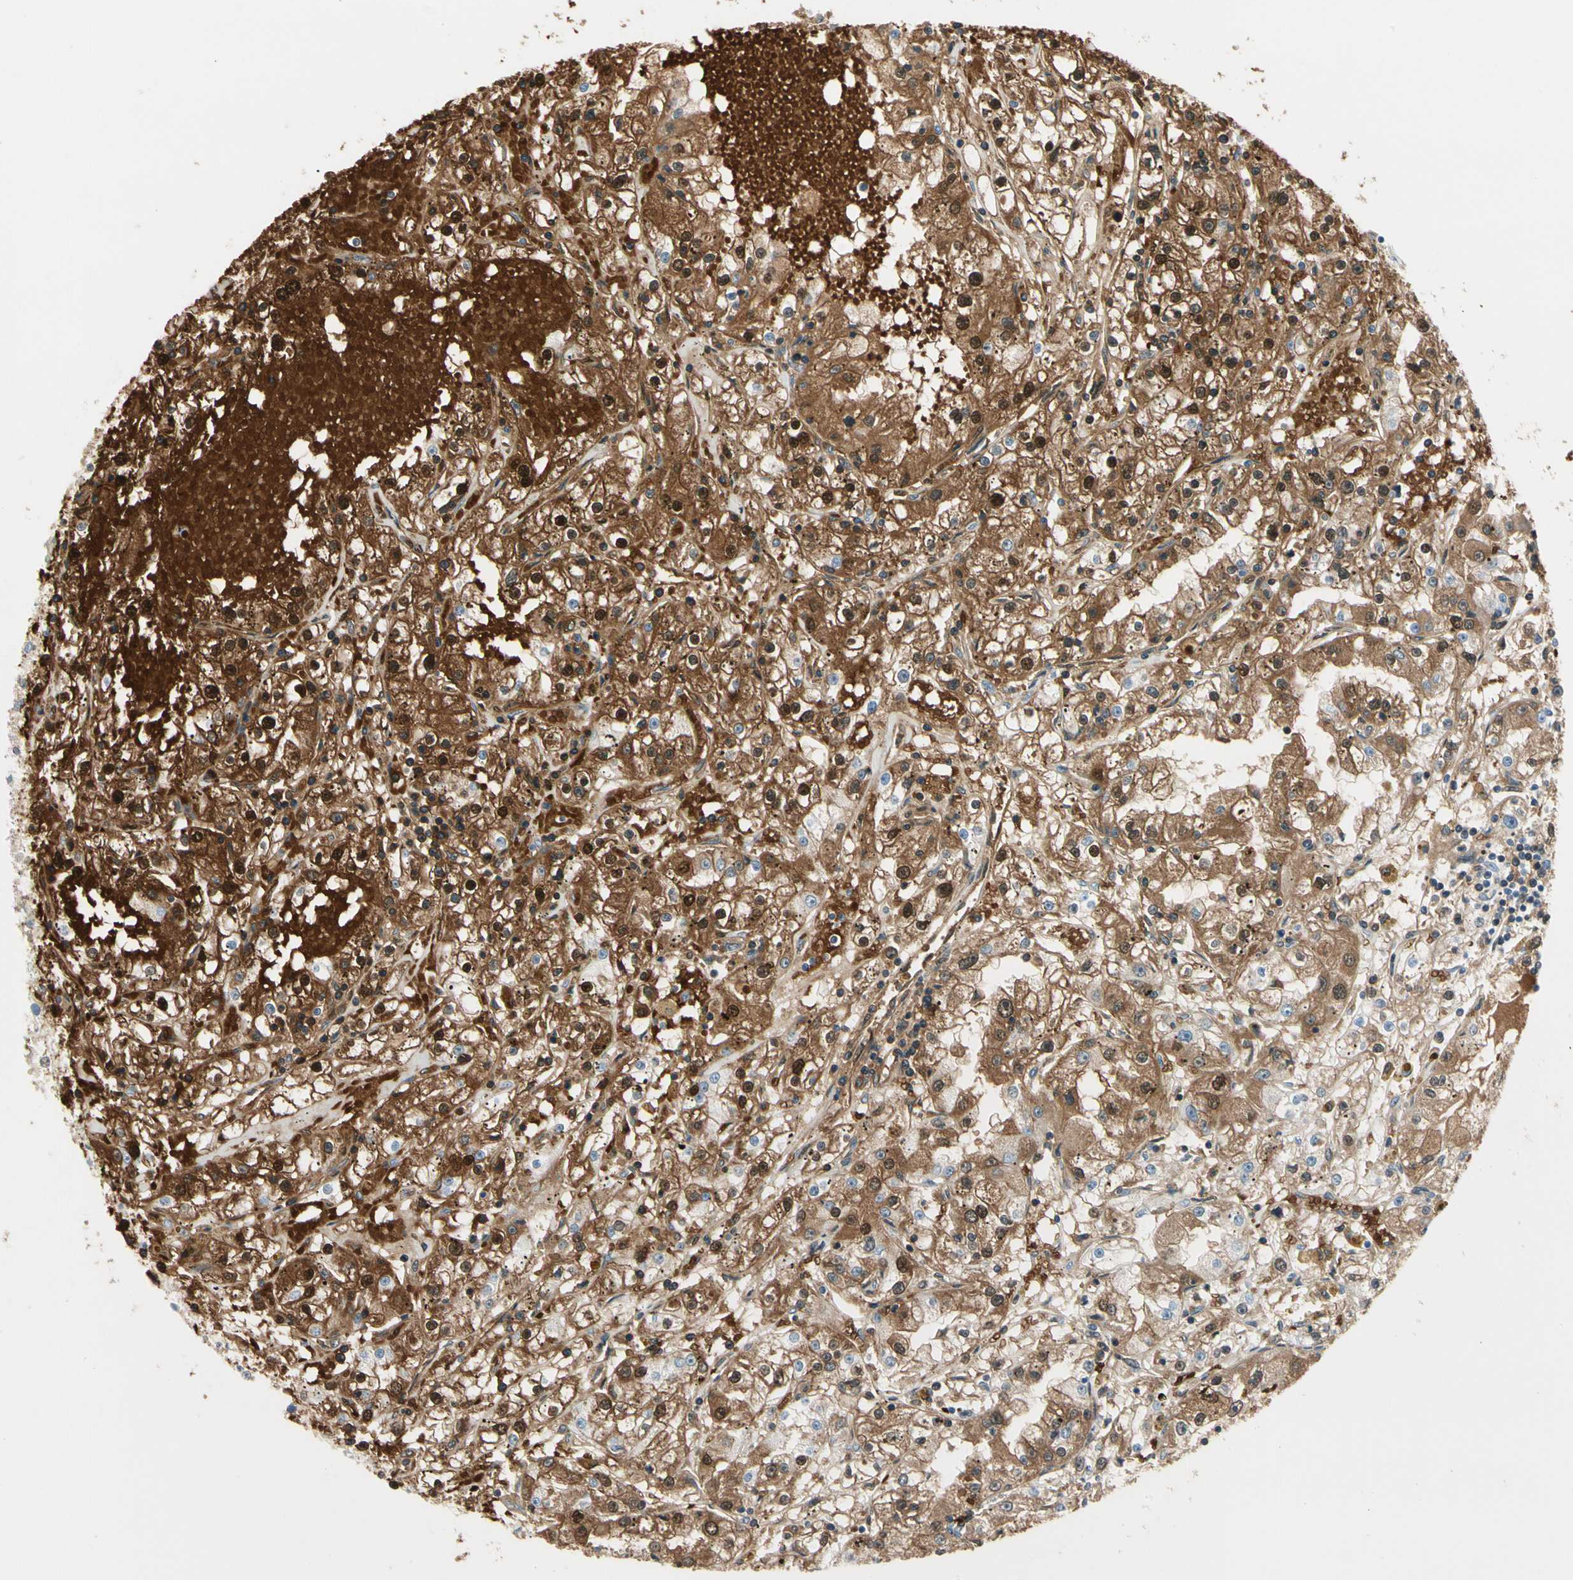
{"staining": {"intensity": "strong", "quantity": ">75%", "location": "cytoplasmic/membranous,nuclear"}, "tissue": "renal cancer", "cell_type": "Tumor cells", "image_type": "cancer", "snomed": [{"axis": "morphology", "description": "Adenocarcinoma, NOS"}, {"axis": "topography", "description": "Kidney"}], "caption": "This histopathology image reveals immunohistochemistry staining of human renal cancer (adenocarcinoma), with high strong cytoplasmic/membranous and nuclear expression in approximately >75% of tumor cells.", "gene": "CA1", "patient": {"sex": "male", "age": 56}}